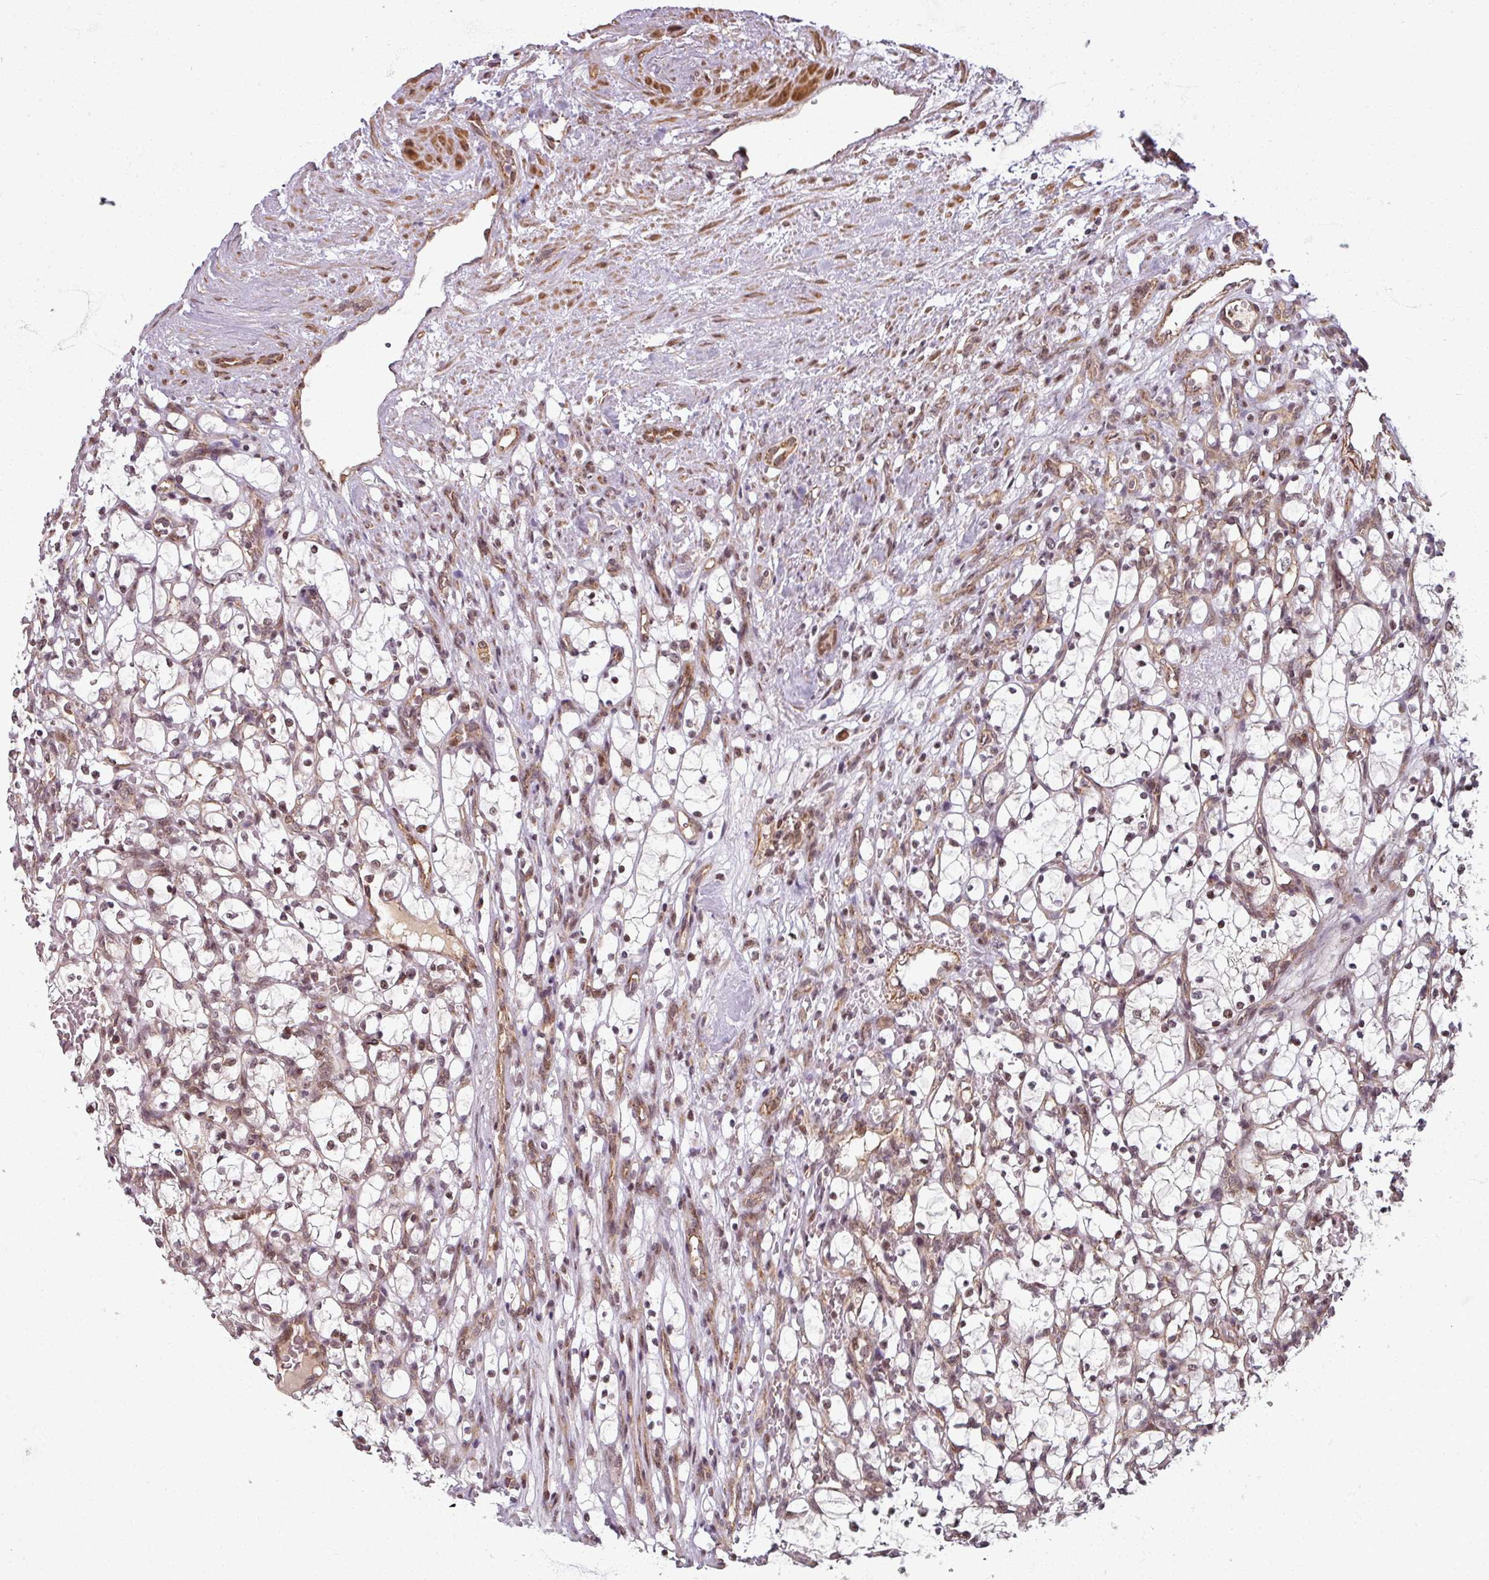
{"staining": {"intensity": "moderate", "quantity": ">75%", "location": "nuclear"}, "tissue": "renal cancer", "cell_type": "Tumor cells", "image_type": "cancer", "snomed": [{"axis": "morphology", "description": "Adenocarcinoma, NOS"}, {"axis": "topography", "description": "Kidney"}], "caption": "Protein expression analysis of human renal adenocarcinoma reveals moderate nuclear expression in approximately >75% of tumor cells. Nuclei are stained in blue.", "gene": "SWI5", "patient": {"sex": "female", "age": 69}}